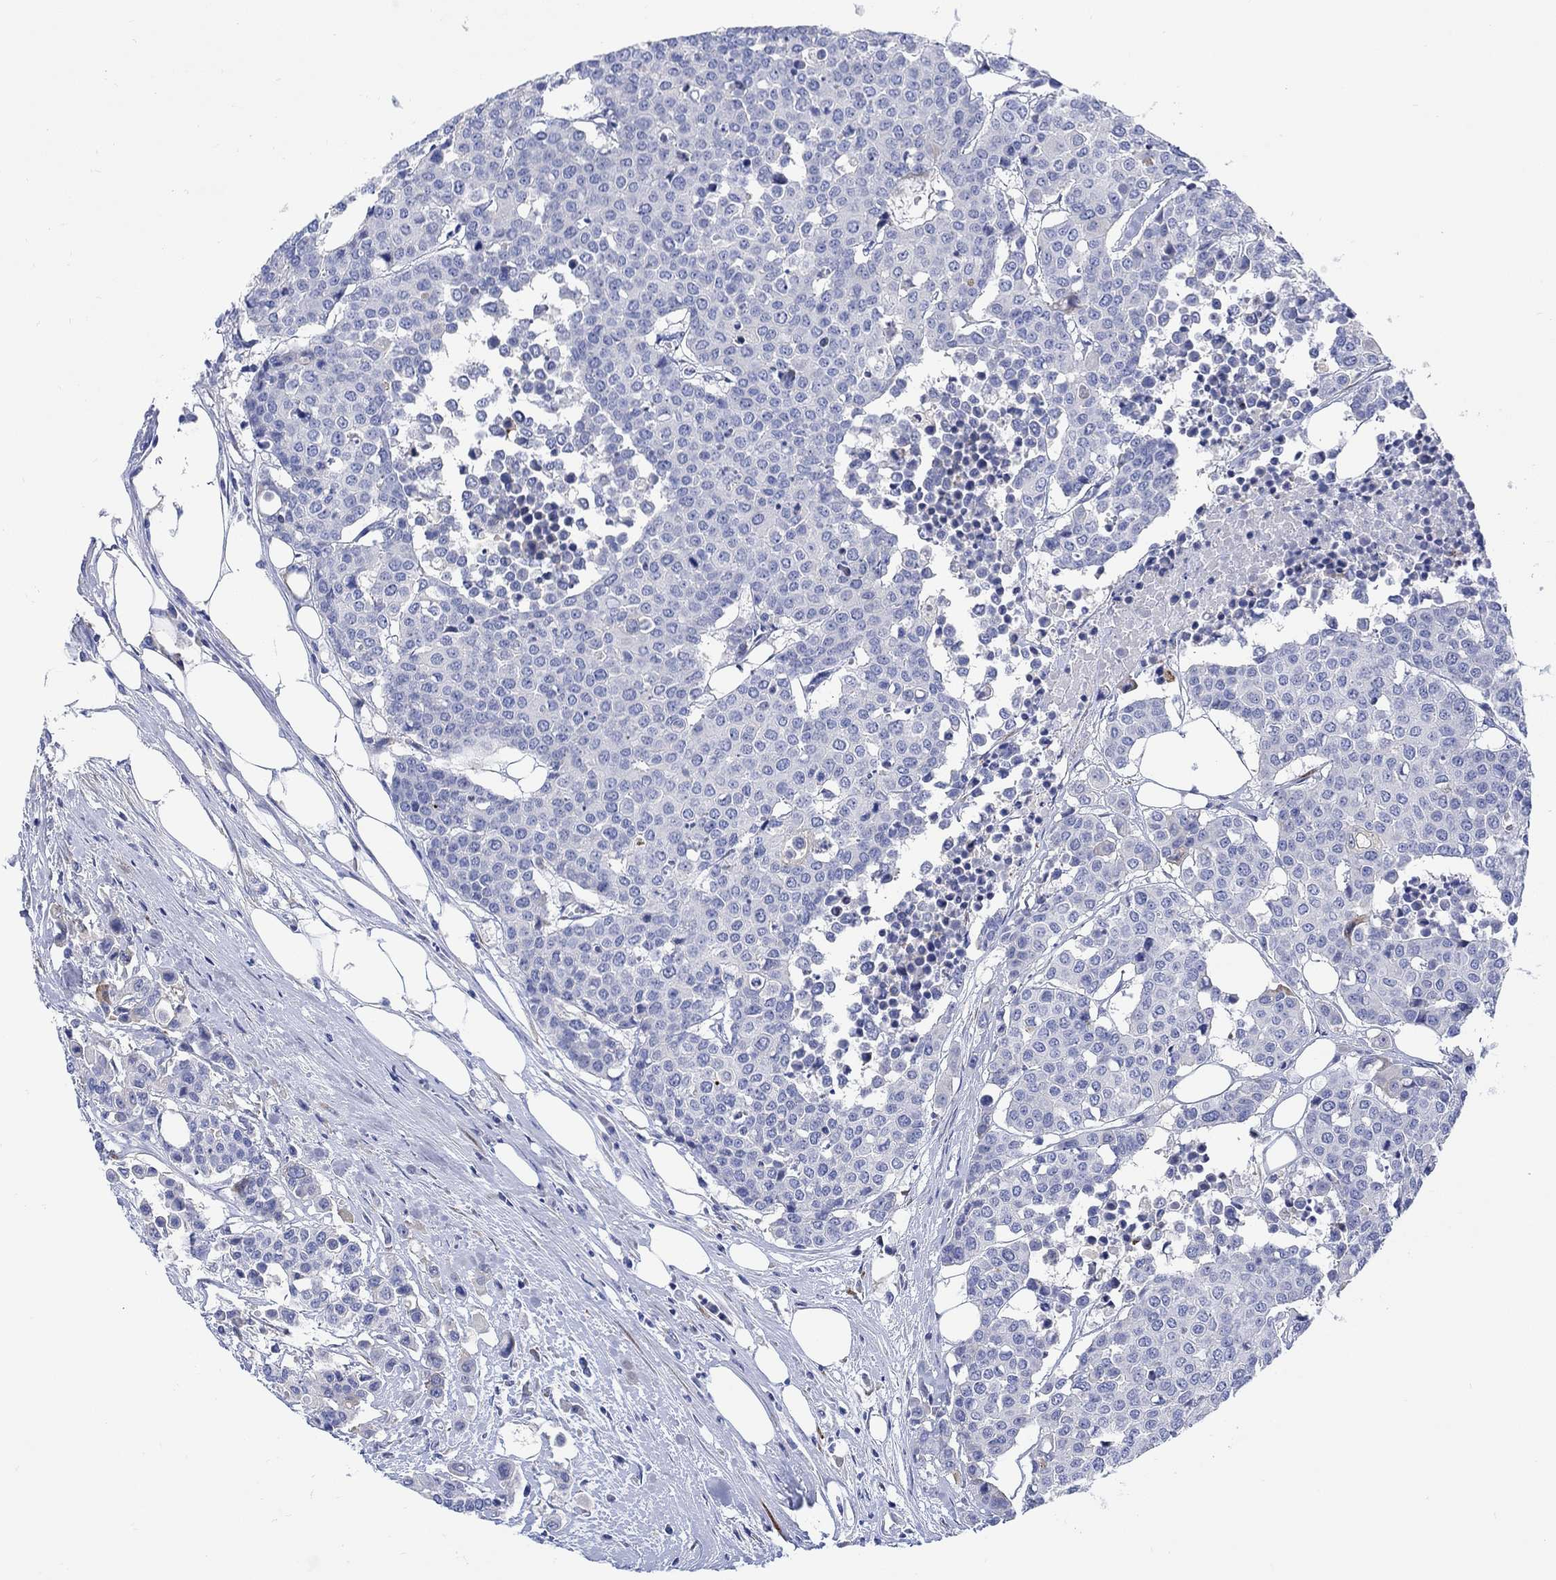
{"staining": {"intensity": "weak", "quantity": "<25%", "location": "cytoplasmic/membranous"}, "tissue": "carcinoid", "cell_type": "Tumor cells", "image_type": "cancer", "snomed": [{"axis": "morphology", "description": "Carcinoid, malignant, NOS"}, {"axis": "topography", "description": "Colon"}], "caption": "Immunohistochemistry micrograph of human carcinoid stained for a protein (brown), which demonstrates no positivity in tumor cells. (Brightfield microscopy of DAB (3,3'-diaminobenzidine) IHC at high magnification).", "gene": "MYL1", "patient": {"sex": "male", "age": 81}}